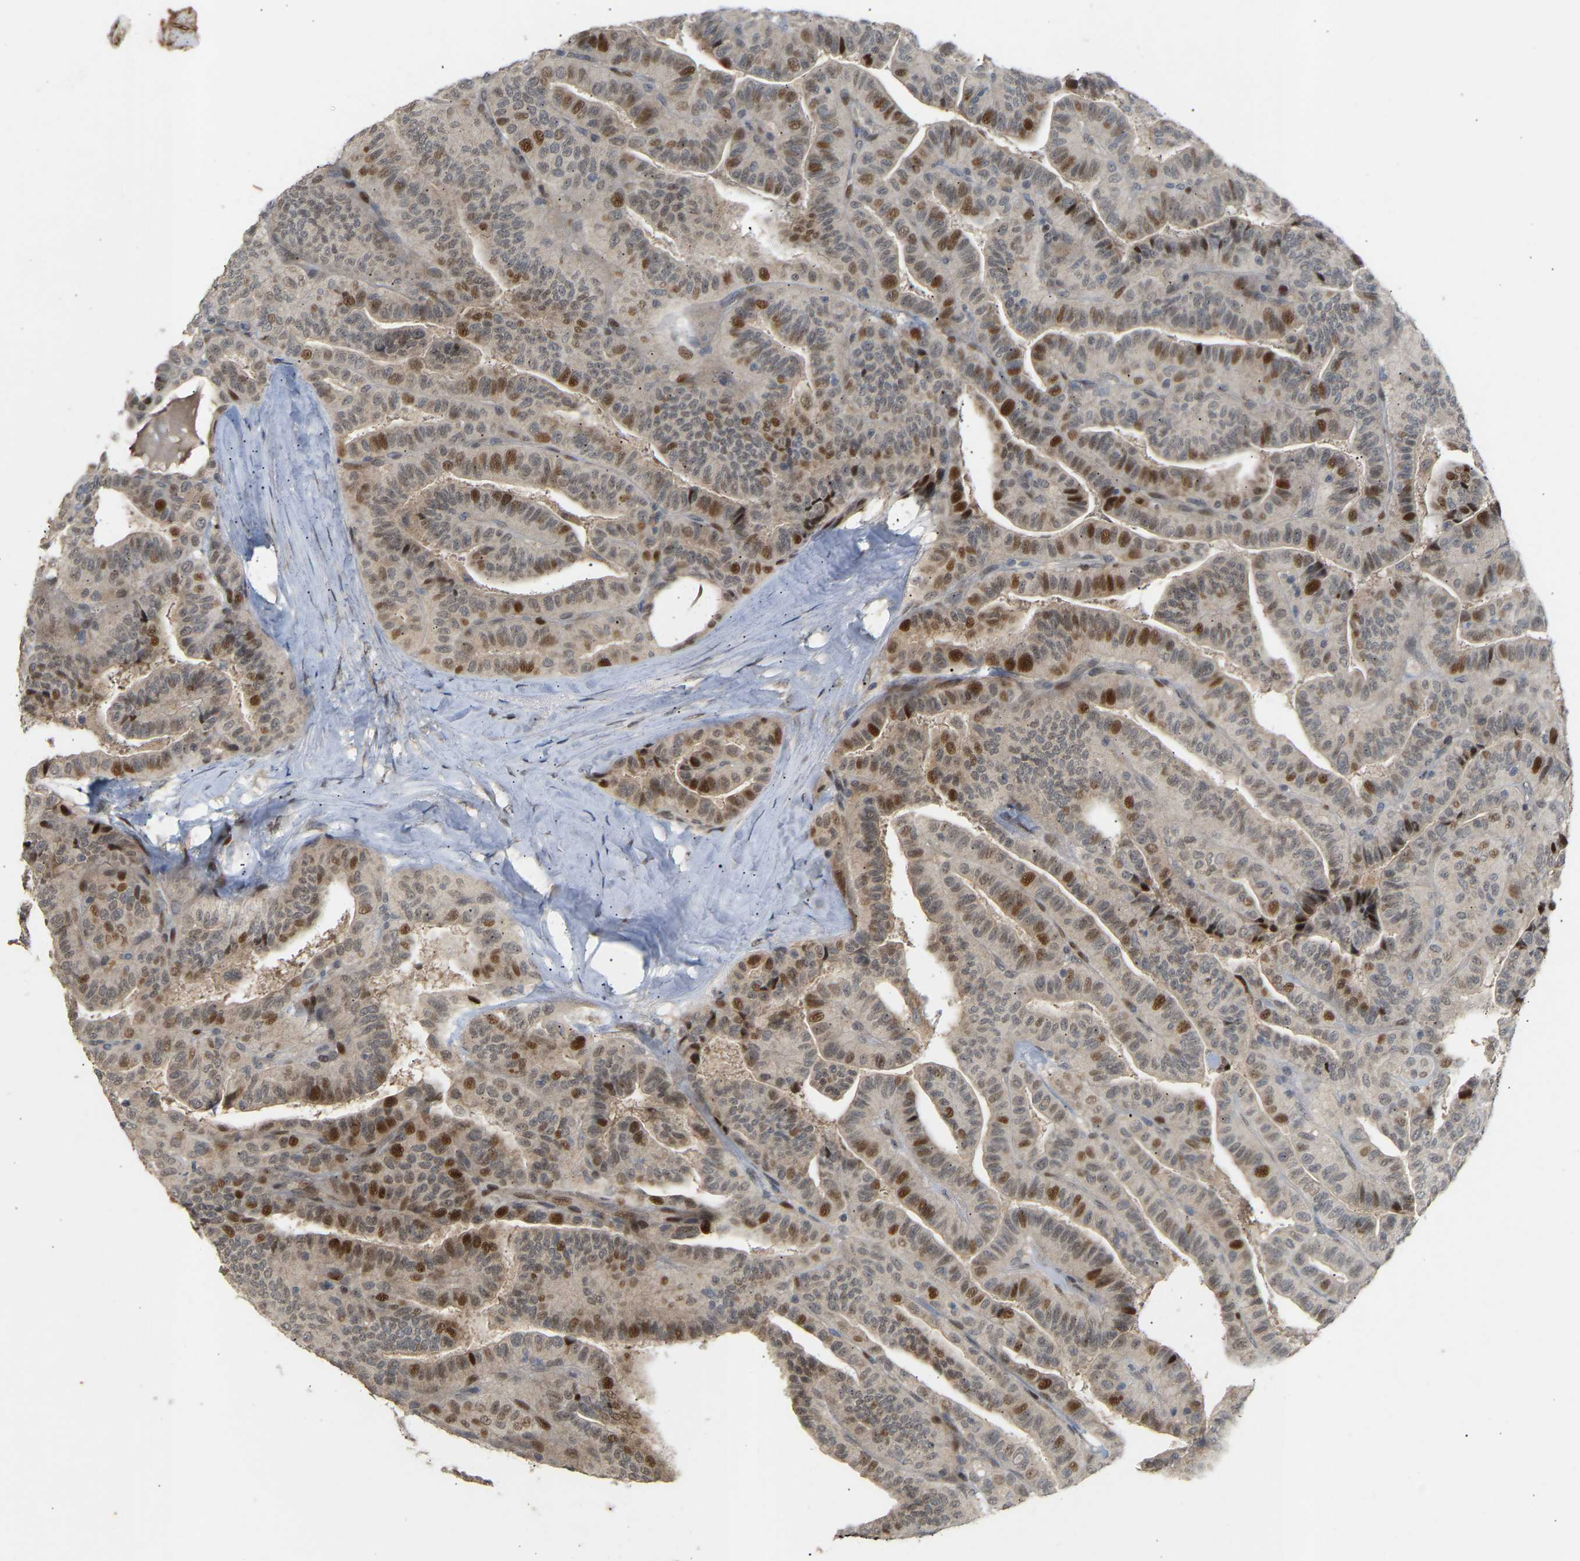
{"staining": {"intensity": "moderate", "quantity": "25%-75%", "location": "nuclear"}, "tissue": "thyroid cancer", "cell_type": "Tumor cells", "image_type": "cancer", "snomed": [{"axis": "morphology", "description": "Papillary adenocarcinoma, NOS"}, {"axis": "topography", "description": "Thyroid gland"}], "caption": "A high-resolution micrograph shows immunohistochemistry staining of thyroid papillary adenocarcinoma, which demonstrates moderate nuclear staining in approximately 25%-75% of tumor cells.", "gene": "PTPN4", "patient": {"sex": "male", "age": 77}}